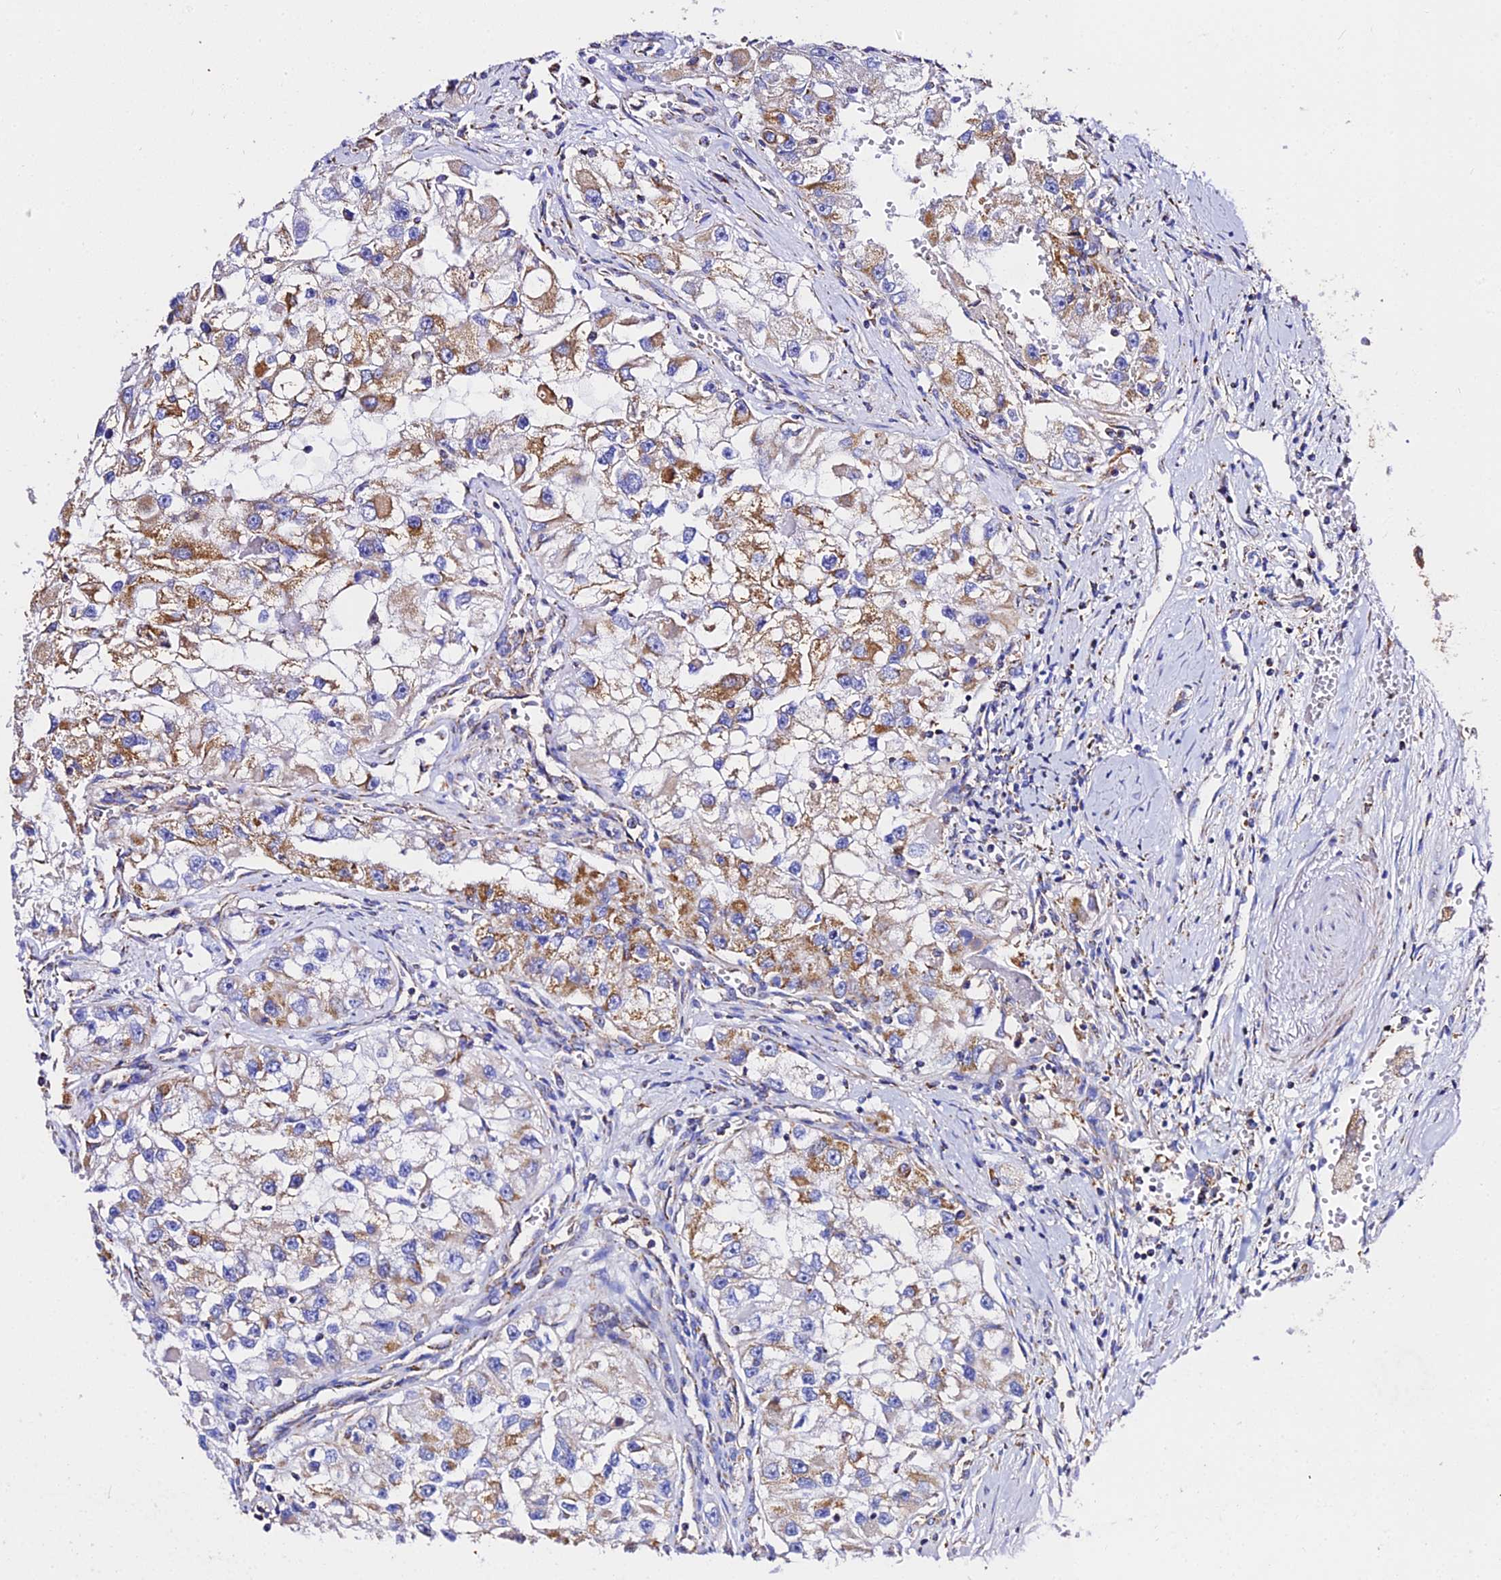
{"staining": {"intensity": "moderate", "quantity": ">75%", "location": "cytoplasmic/membranous"}, "tissue": "renal cancer", "cell_type": "Tumor cells", "image_type": "cancer", "snomed": [{"axis": "morphology", "description": "Adenocarcinoma, NOS"}, {"axis": "topography", "description": "Kidney"}], "caption": "Approximately >75% of tumor cells in renal cancer (adenocarcinoma) exhibit moderate cytoplasmic/membranous protein positivity as visualized by brown immunohistochemical staining.", "gene": "ZNF573", "patient": {"sex": "male", "age": 63}}